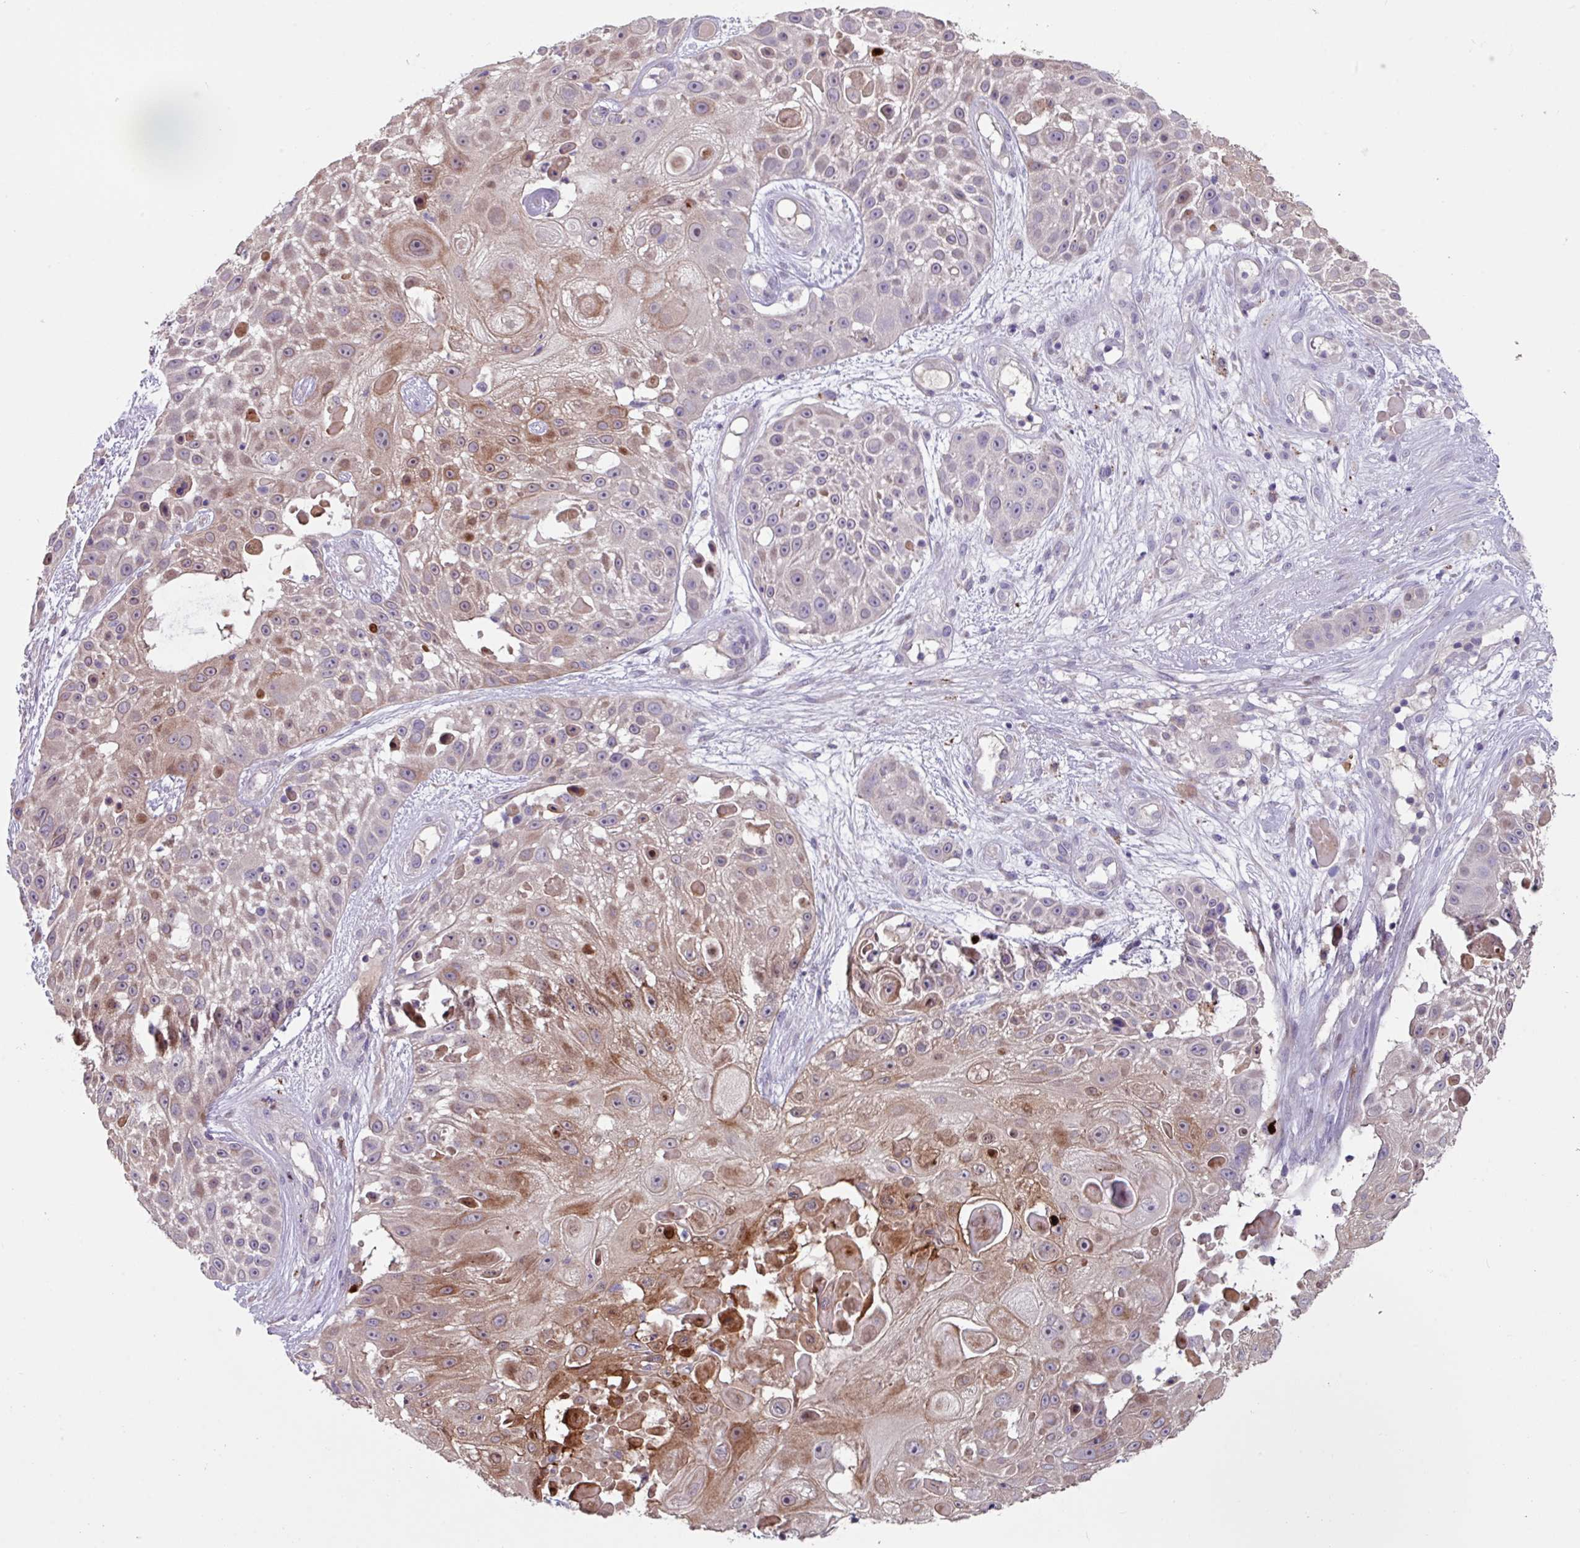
{"staining": {"intensity": "moderate", "quantity": "<25%", "location": "cytoplasmic/membranous"}, "tissue": "skin cancer", "cell_type": "Tumor cells", "image_type": "cancer", "snomed": [{"axis": "morphology", "description": "Squamous cell carcinoma, NOS"}, {"axis": "topography", "description": "Skin"}], "caption": "IHC histopathology image of neoplastic tissue: human squamous cell carcinoma (skin) stained using immunohistochemistry (IHC) displays low levels of moderate protein expression localized specifically in the cytoplasmic/membranous of tumor cells, appearing as a cytoplasmic/membranous brown color.", "gene": "IQCJ", "patient": {"sex": "female", "age": 86}}